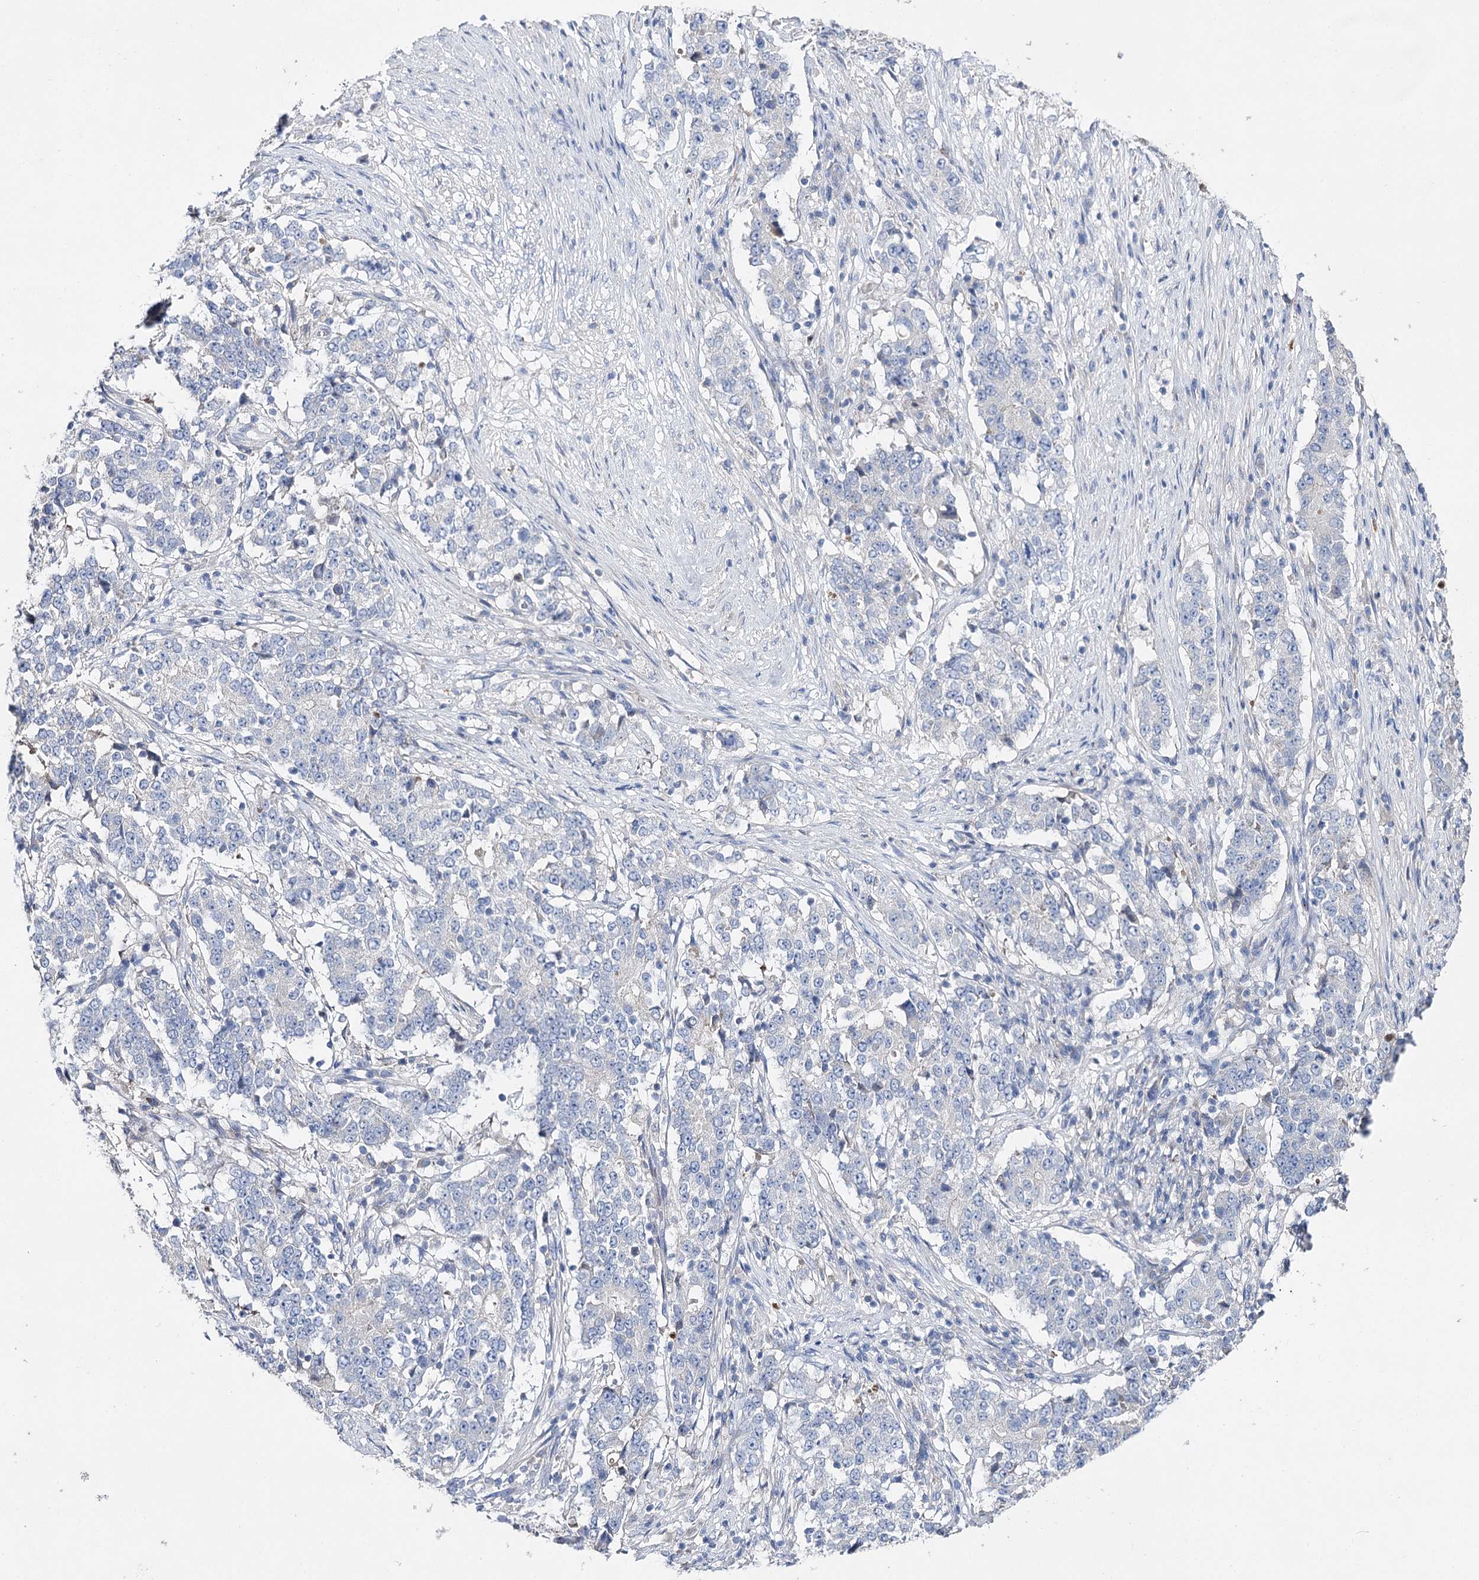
{"staining": {"intensity": "negative", "quantity": "none", "location": "none"}, "tissue": "stomach cancer", "cell_type": "Tumor cells", "image_type": "cancer", "snomed": [{"axis": "morphology", "description": "Adenocarcinoma, NOS"}, {"axis": "topography", "description": "Stomach"}], "caption": "This is an IHC photomicrograph of human adenocarcinoma (stomach). There is no expression in tumor cells.", "gene": "NRAP", "patient": {"sex": "male", "age": 59}}